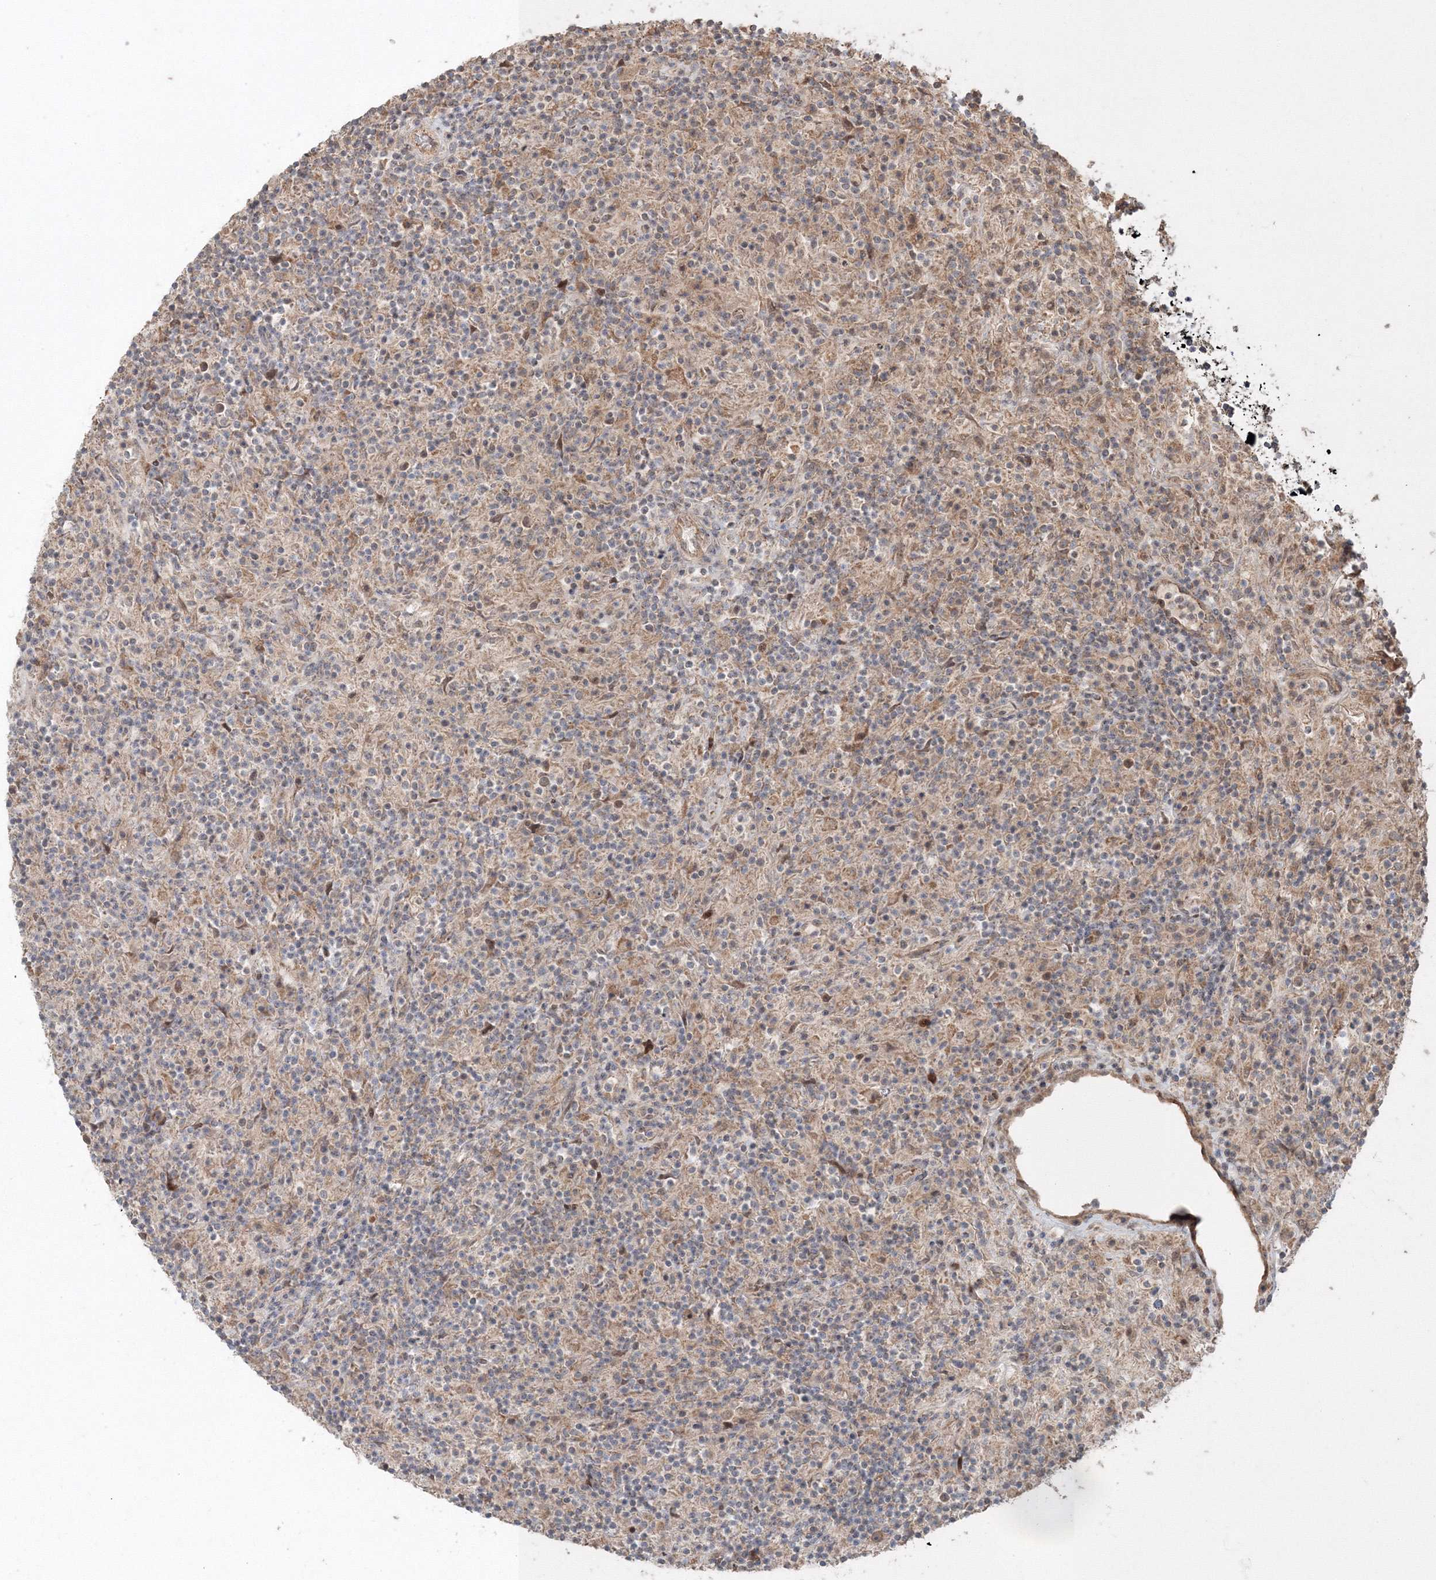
{"staining": {"intensity": "weak", "quantity": "<25%", "location": "cytoplasmic/membranous"}, "tissue": "lymphoma", "cell_type": "Tumor cells", "image_type": "cancer", "snomed": [{"axis": "morphology", "description": "Hodgkin's disease, NOS"}, {"axis": "topography", "description": "Lymph node"}], "caption": "An image of human lymphoma is negative for staining in tumor cells. (DAB immunohistochemistry (IHC), high magnification).", "gene": "ANAPC16", "patient": {"sex": "male", "age": 70}}